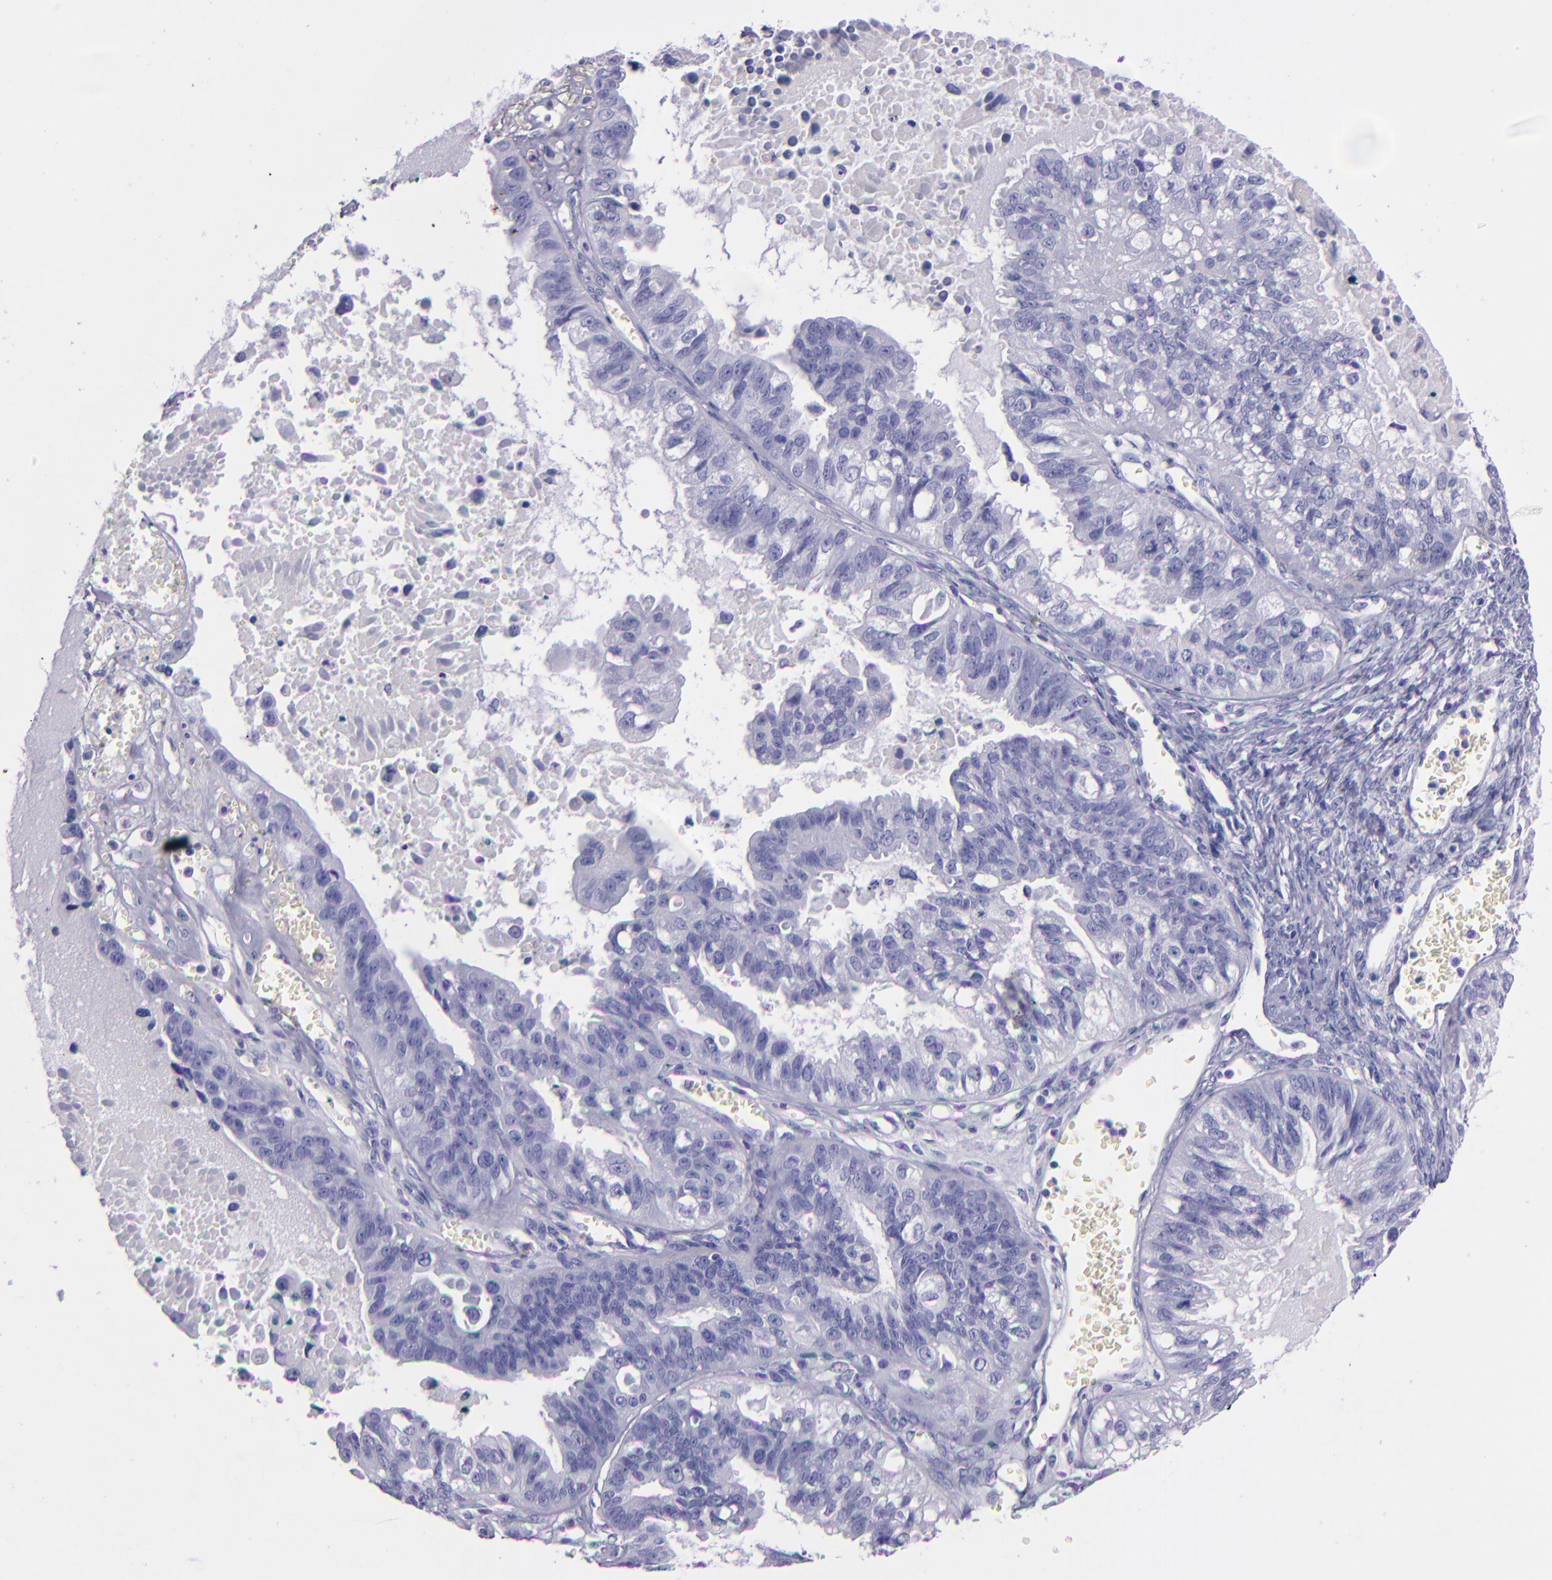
{"staining": {"intensity": "negative", "quantity": "none", "location": "none"}, "tissue": "ovarian cancer", "cell_type": "Tumor cells", "image_type": "cancer", "snomed": [{"axis": "morphology", "description": "Carcinoma, endometroid"}, {"axis": "topography", "description": "Ovary"}], "caption": "Immunohistochemistry (IHC) image of neoplastic tissue: ovarian cancer (endometroid carcinoma) stained with DAB shows no significant protein expression in tumor cells.", "gene": "SFTPA2", "patient": {"sex": "female", "age": 85}}